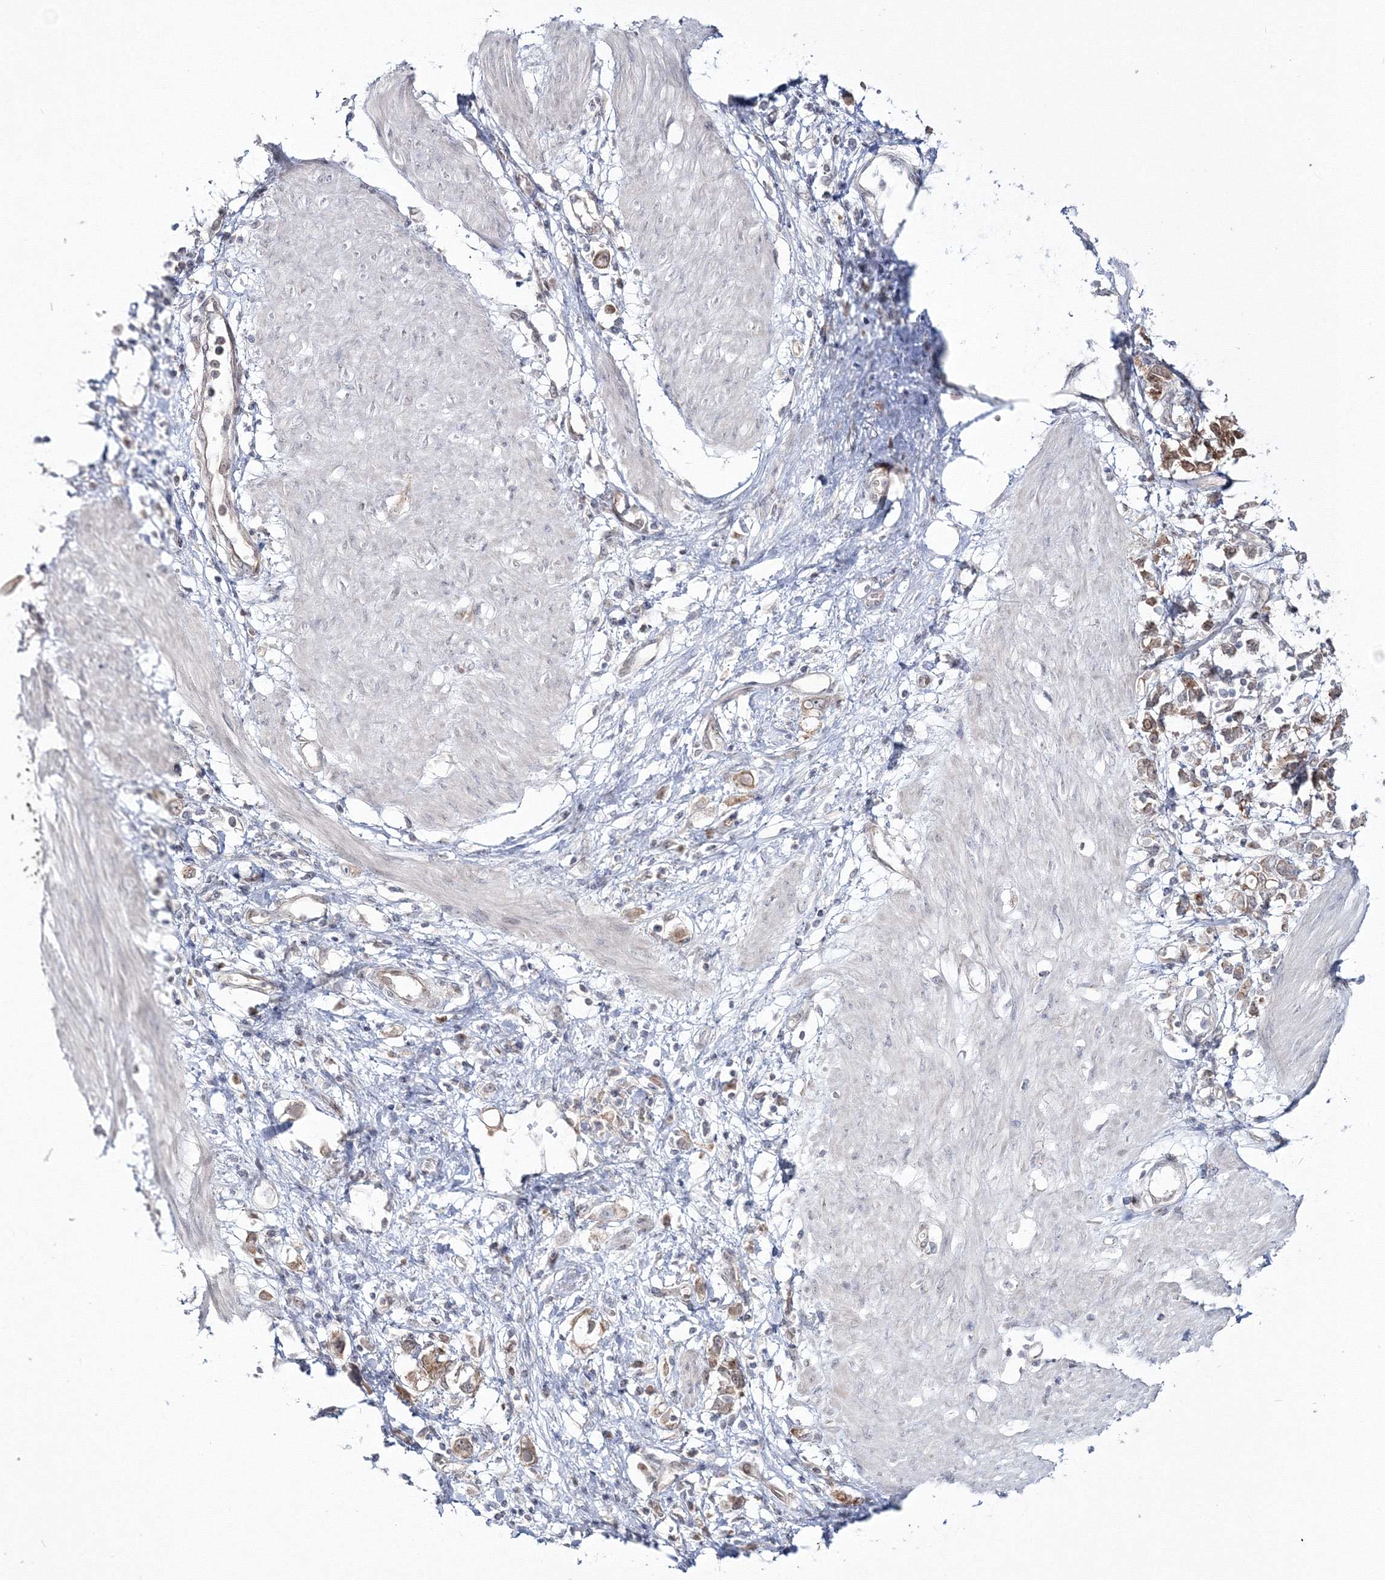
{"staining": {"intensity": "moderate", "quantity": ">75%", "location": "cytoplasmic/membranous,nuclear"}, "tissue": "stomach cancer", "cell_type": "Tumor cells", "image_type": "cancer", "snomed": [{"axis": "morphology", "description": "Adenocarcinoma, NOS"}, {"axis": "topography", "description": "Stomach"}], "caption": "Stomach cancer (adenocarcinoma) stained for a protein displays moderate cytoplasmic/membranous and nuclear positivity in tumor cells. The staining is performed using DAB (3,3'-diaminobenzidine) brown chromogen to label protein expression. The nuclei are counter-stained blue using hematoxylin.", "gene": "ZFAND6", "patient": {"sex": "female", "age": 76}}